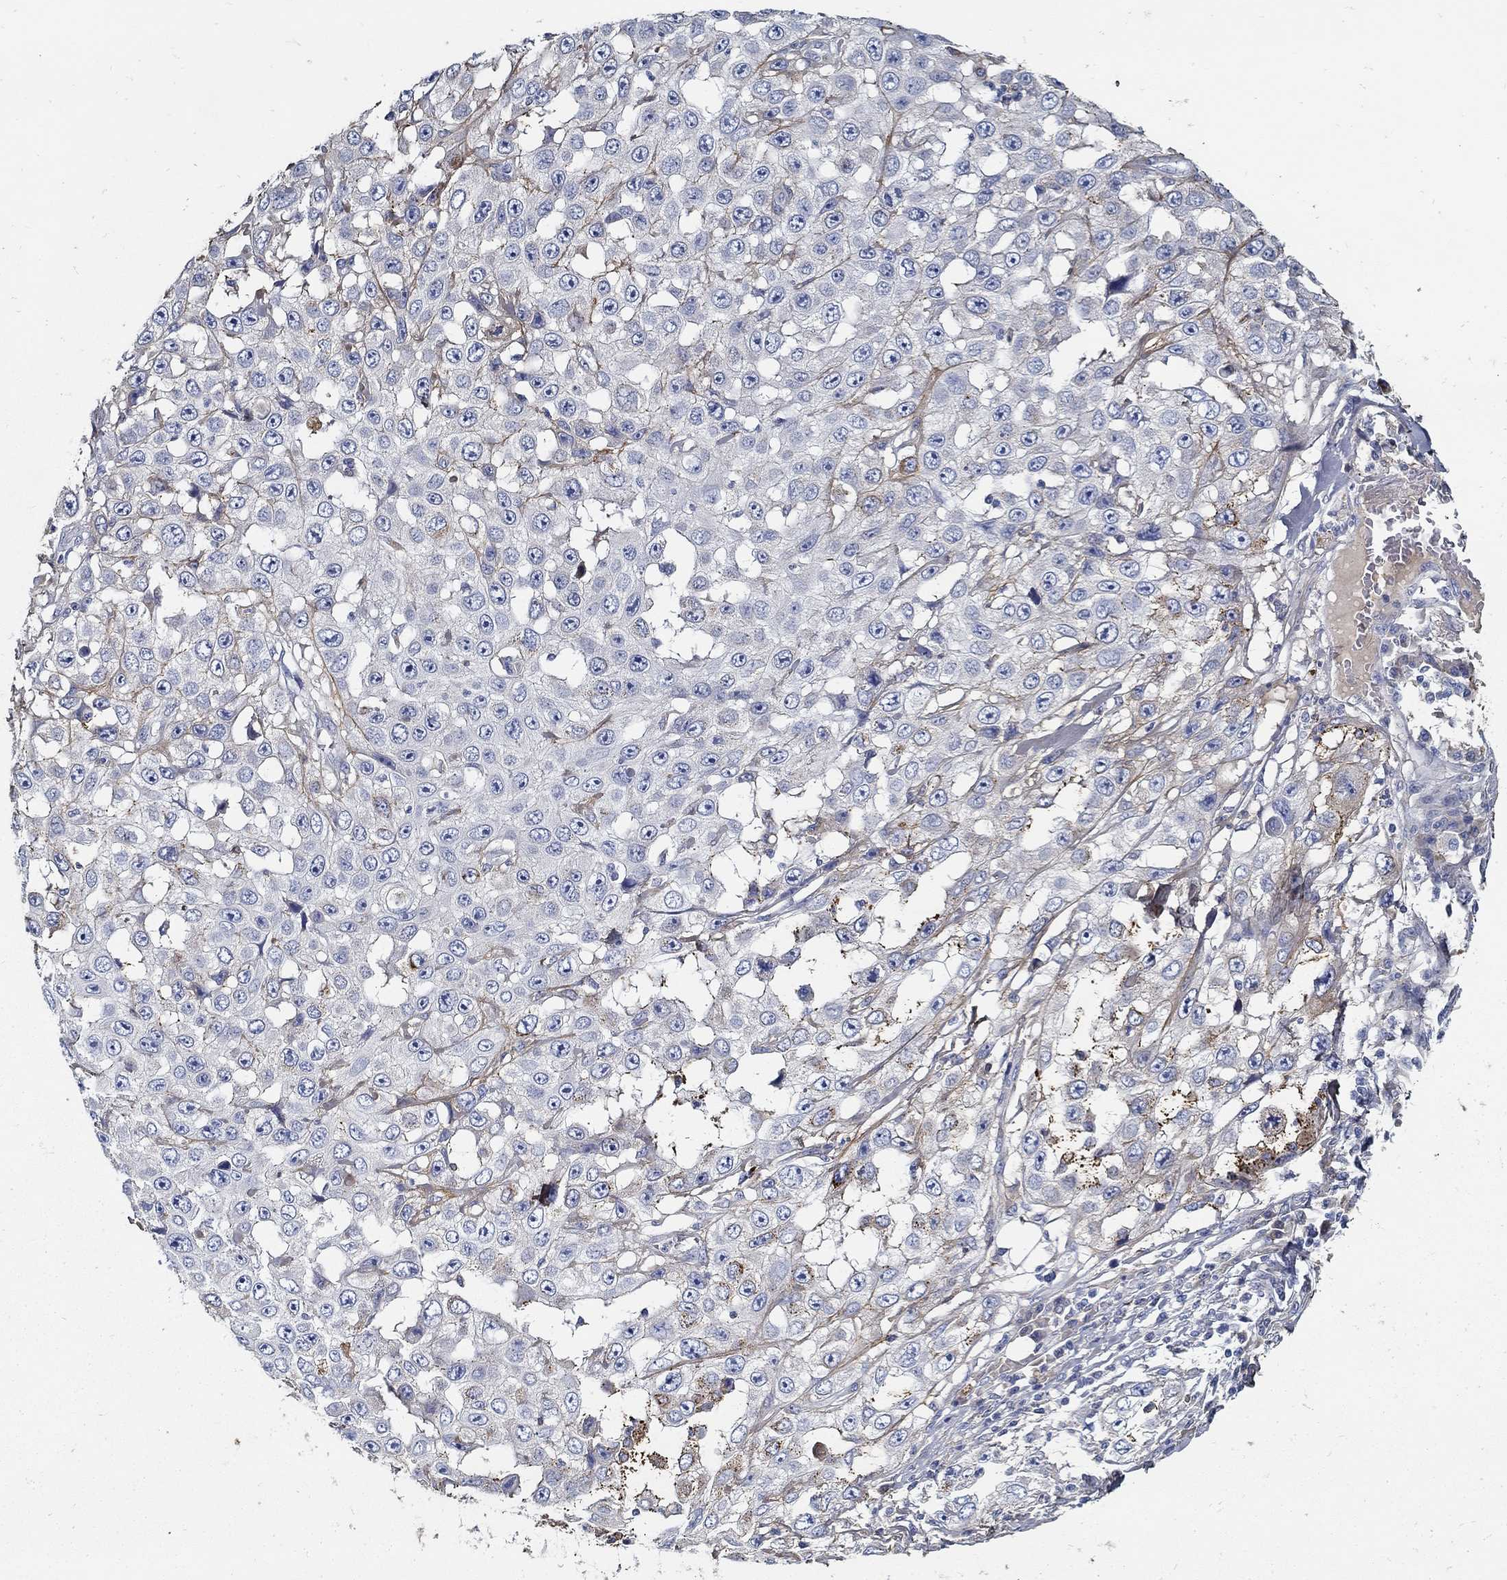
{"staining": {"intensity": "negative", "quantity": "none", "location": "none"}, "tissue": "skin cancer", "cell_type": "Tumor cells", "image_type": "cancer", "snomed": [{"axis": "morphology", "description": "Squamous cell carcinoma, NOS"}, {"axis": "topography", "description": "Skin"}], "caption": "Tumor cells are negative for brown protein staining in skin cancer (squamous cell carcinoma).", "gene": "TGFBI", "patient": {"sex": "male", "age": 82}}